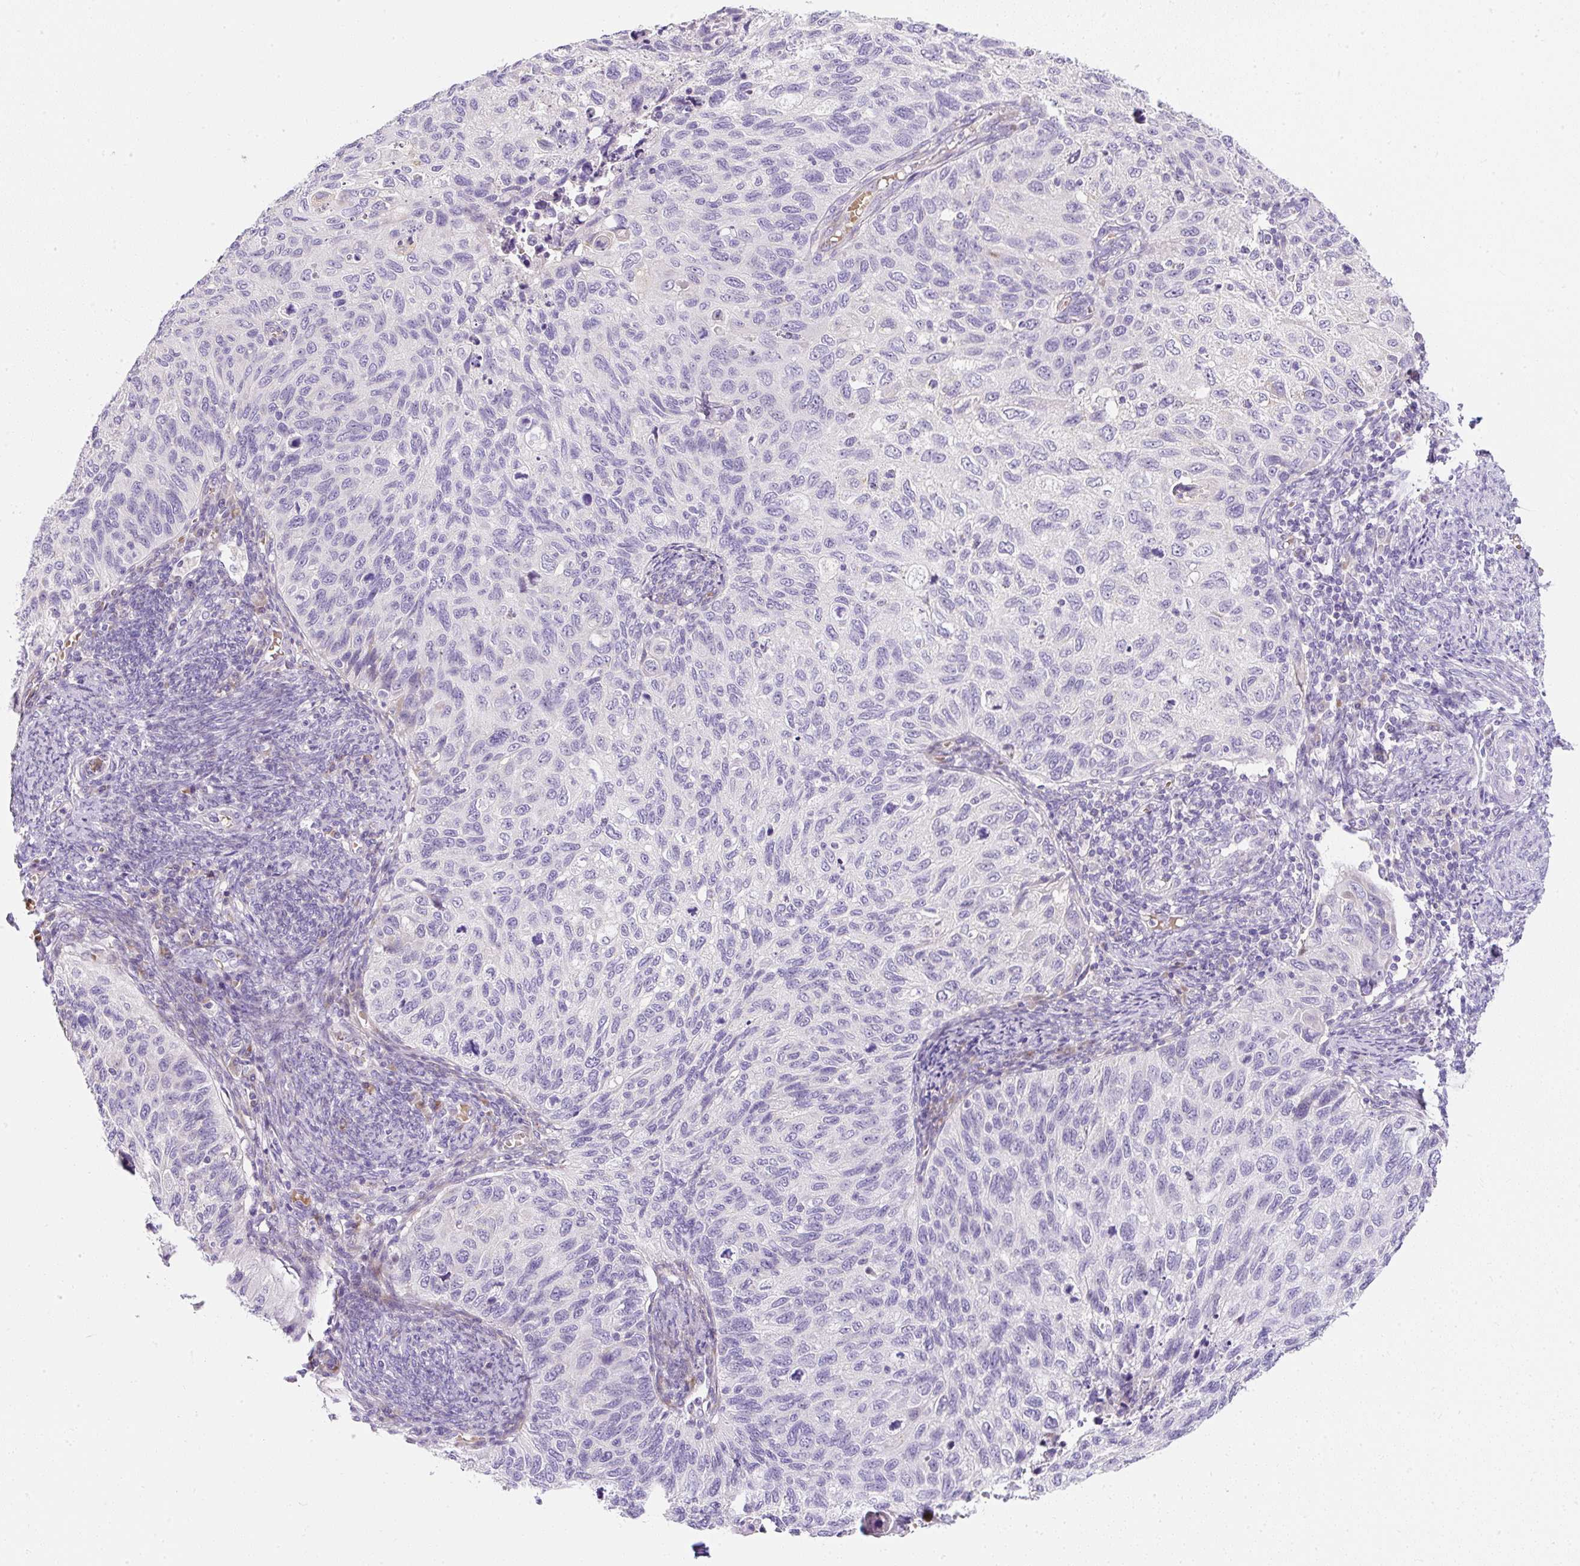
{"staining": {"intensity": "negative", "quantity": "none", "location": "none"}, "tissue": "cervical cancer", "cell_type": "Tumor cells", "image_type": "cancer", "snomed": [{"axis": "morphology", "description": "Squamous cell carcinoma, NOS"}, {"axis": "topography", "description": "Cervix"}], "caption": "Cervical squamous cell carcinoma was stained to show a protein in brown. There is no significant staining in tumor cells. The staining is performed using DAB (3,3'-diaminobenzidine) brown chromogen with nuclei counter-stained in using hematoxylin.", "gene": "DTX4", "patient": {"sex": "female", "age": 70}}